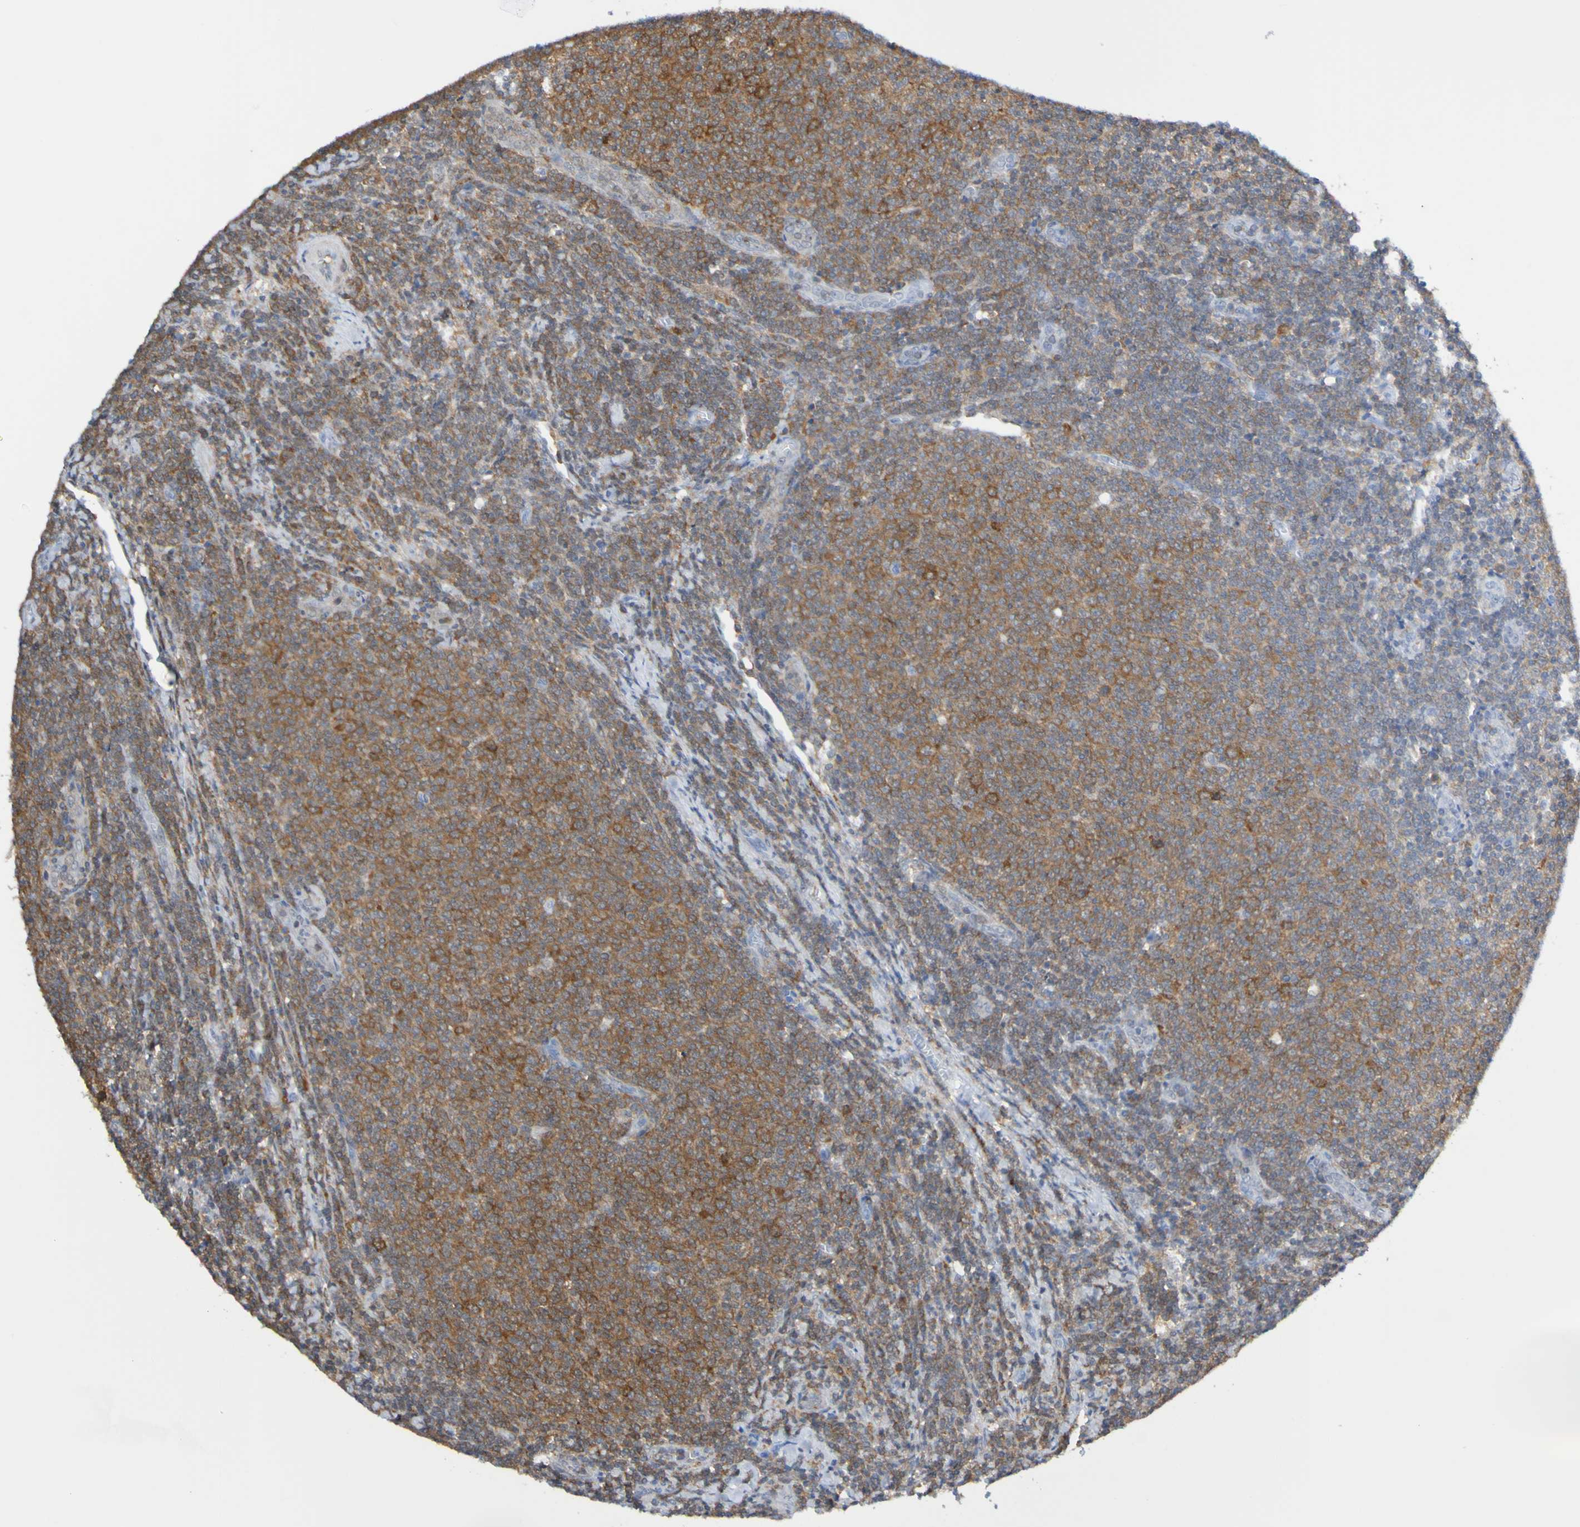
{"staining": {"intensity": "moderate", "quantity": "25%-75%", "location": "cytoplasmic/membranous"}, "tissue": "lymphoma", "cell_type": "Tumor cells", "image_type": "cancer", "snomed": [{"axis": "morphology", "description": "Malignant lymphoma, non-Hodgkin's type, Low grade"}, {"axis": "topography", "description": "Lymph node"}], "caption": "Lymphoma stained with immunohistochemistry reveals moderate cytoplasmic/membranous staining in about 25%-75% of tumor cells.", "gene": "ATIC", "patient": {"sex": "male", "age": 66}}